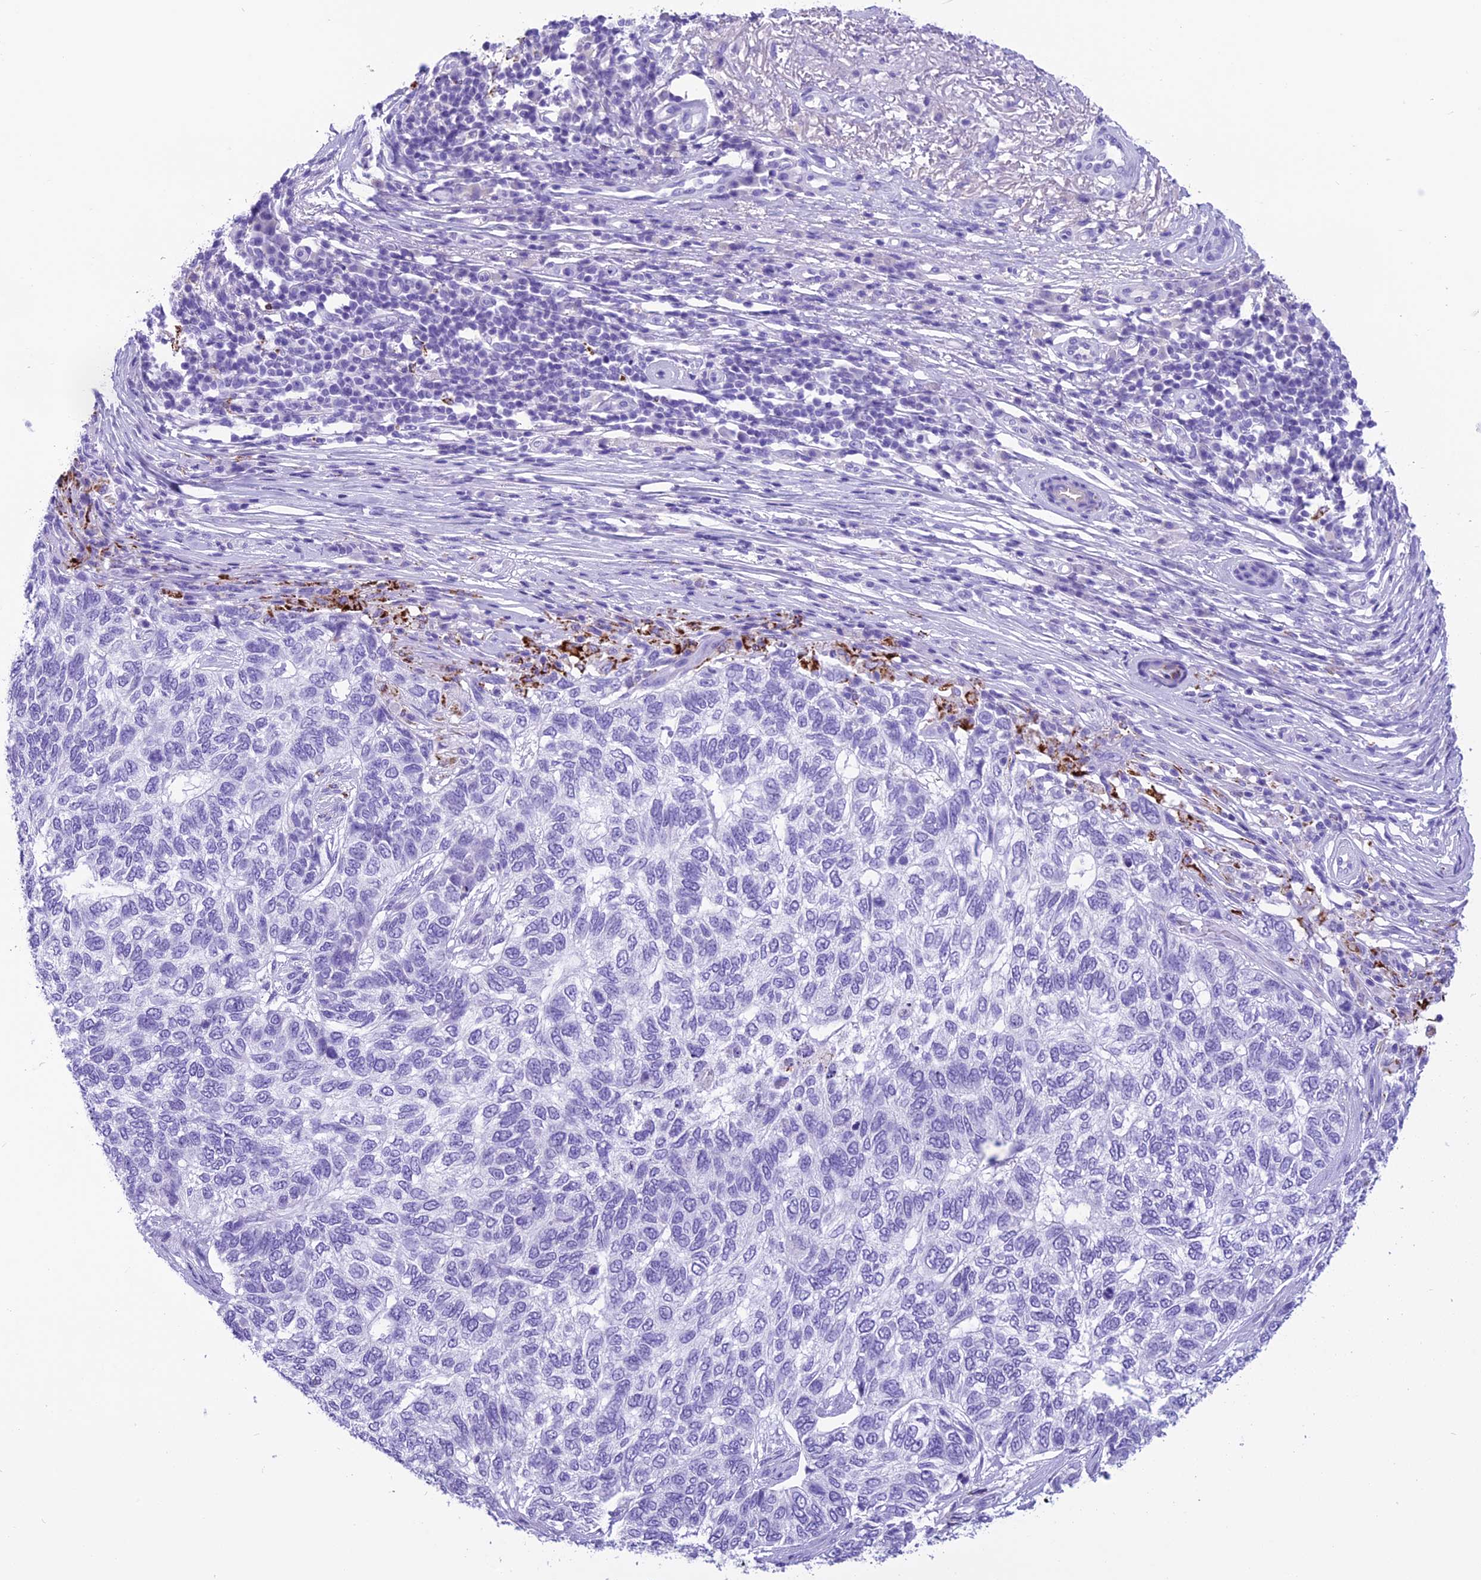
{"staining": {"intensity": "negative", "quantity": "none", "location": "none"}, "tissue": "skin cancer", "cell_type": "Tumor cells", "image_type": "cancer", "snomed": [{"axis": "morphology", "description": "Basal cell carcinoma"}, {"axis": "topography", "description": "Skin"}], "caption": "A high-resolution histopathology image shows immunohistochemistry (IHC) staining of skin basal cell carcinoma, which demonstrates no significant expression in tumor cells.", "gene": "TRAM1L1", "patient": {"sex": "female", "age": 65}}